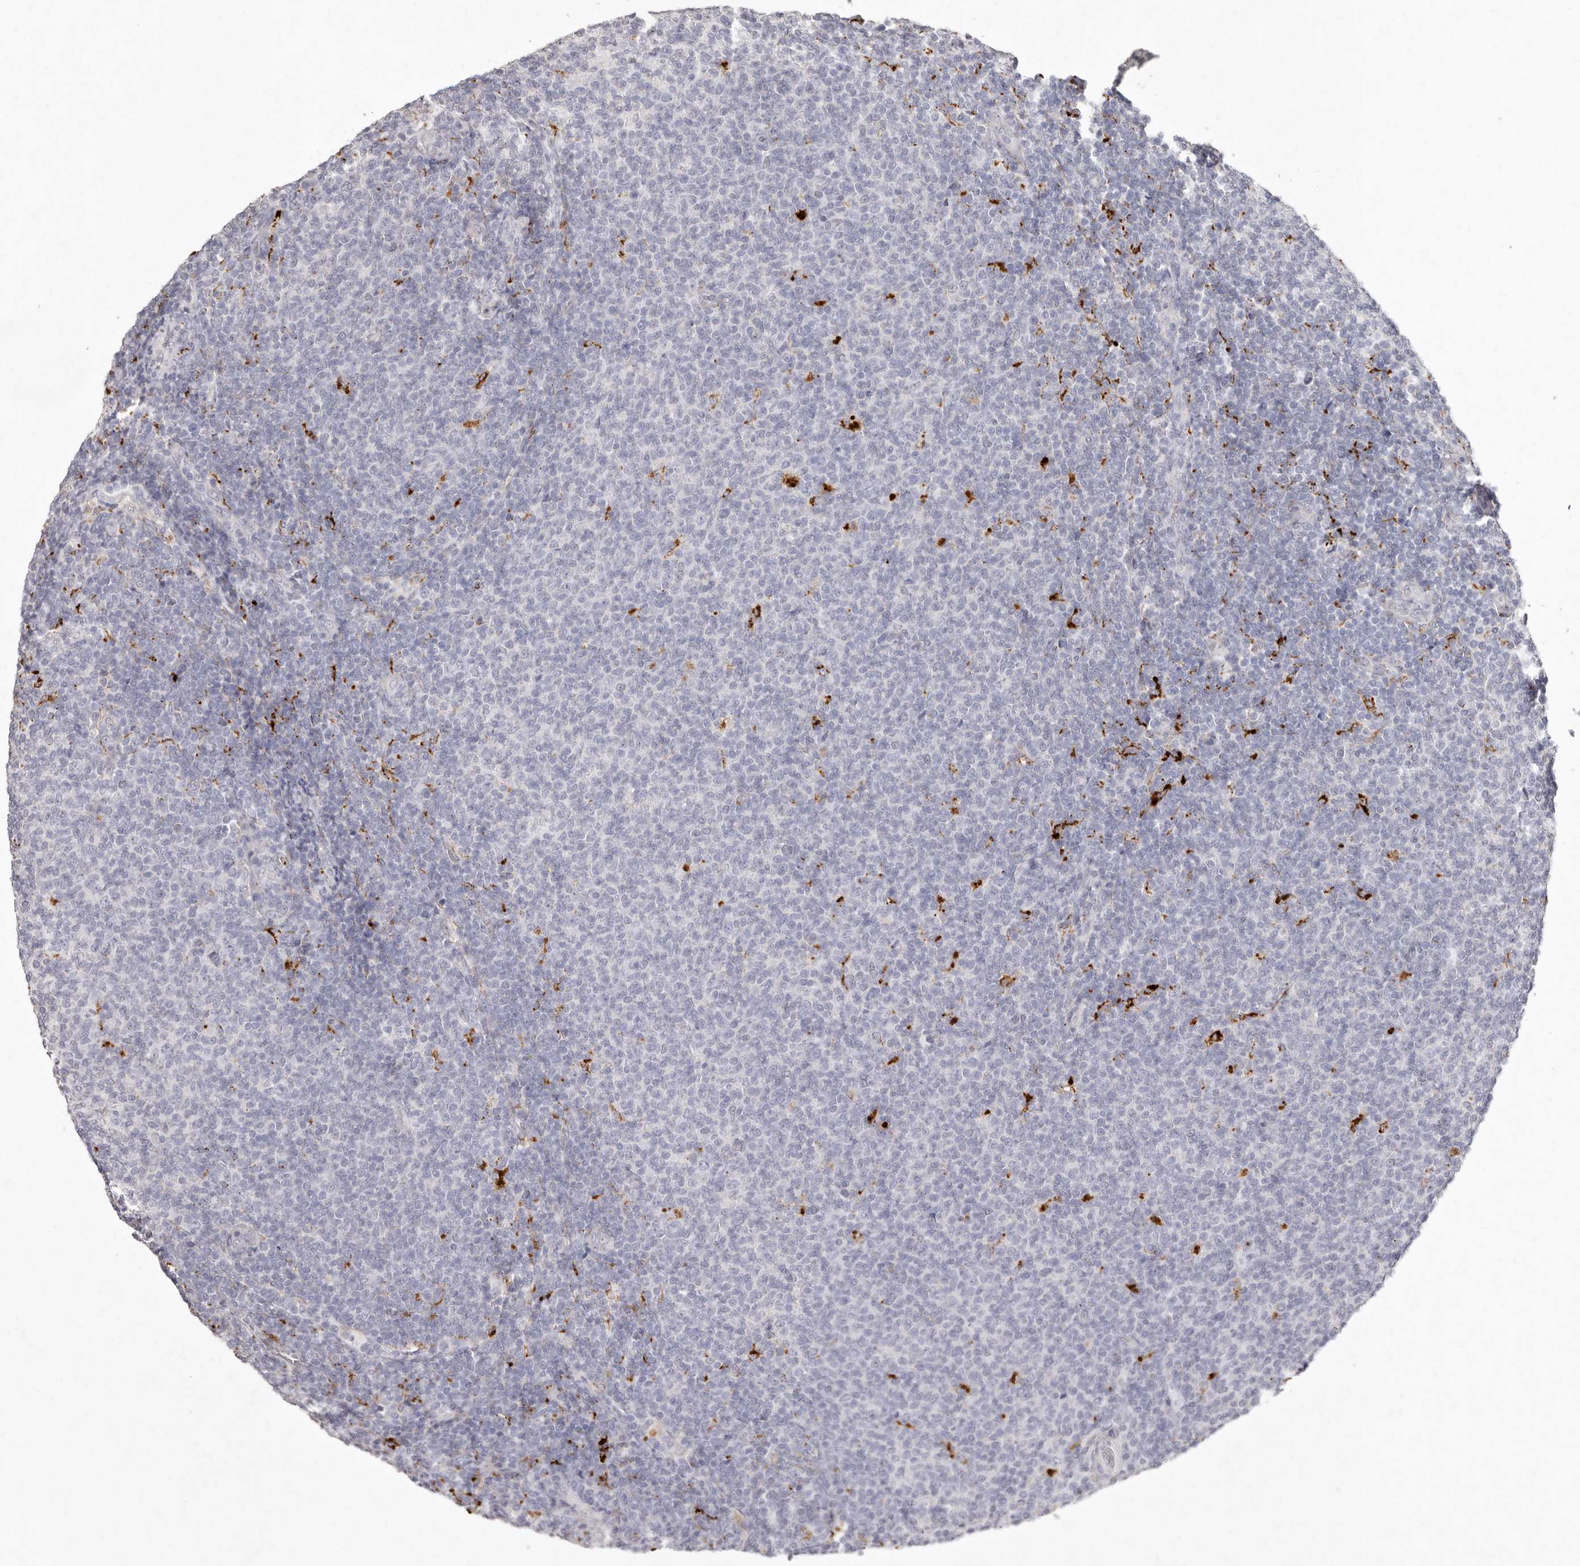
{"staining": {"intensity": "negative", "quantity": "none", "location": "none"}, "tissue": "lymphoma", "cell_type": "Tumor cells", "image_type": "cancer", "snomed": [{"axis": "morphology", "description": "Malignant lymphoma, non-Hodgkin's type, Low grade"}, {"axis": "topography", "description": "Lymph node"}], "caption": "Low-grade malignant lymphoma, non-Hodgkin's type was stained to show a protein in brown. There is no significant staining in tumor cells.", "gene": "FAM185A", "patient": {"sex": "male", "age": 66}}